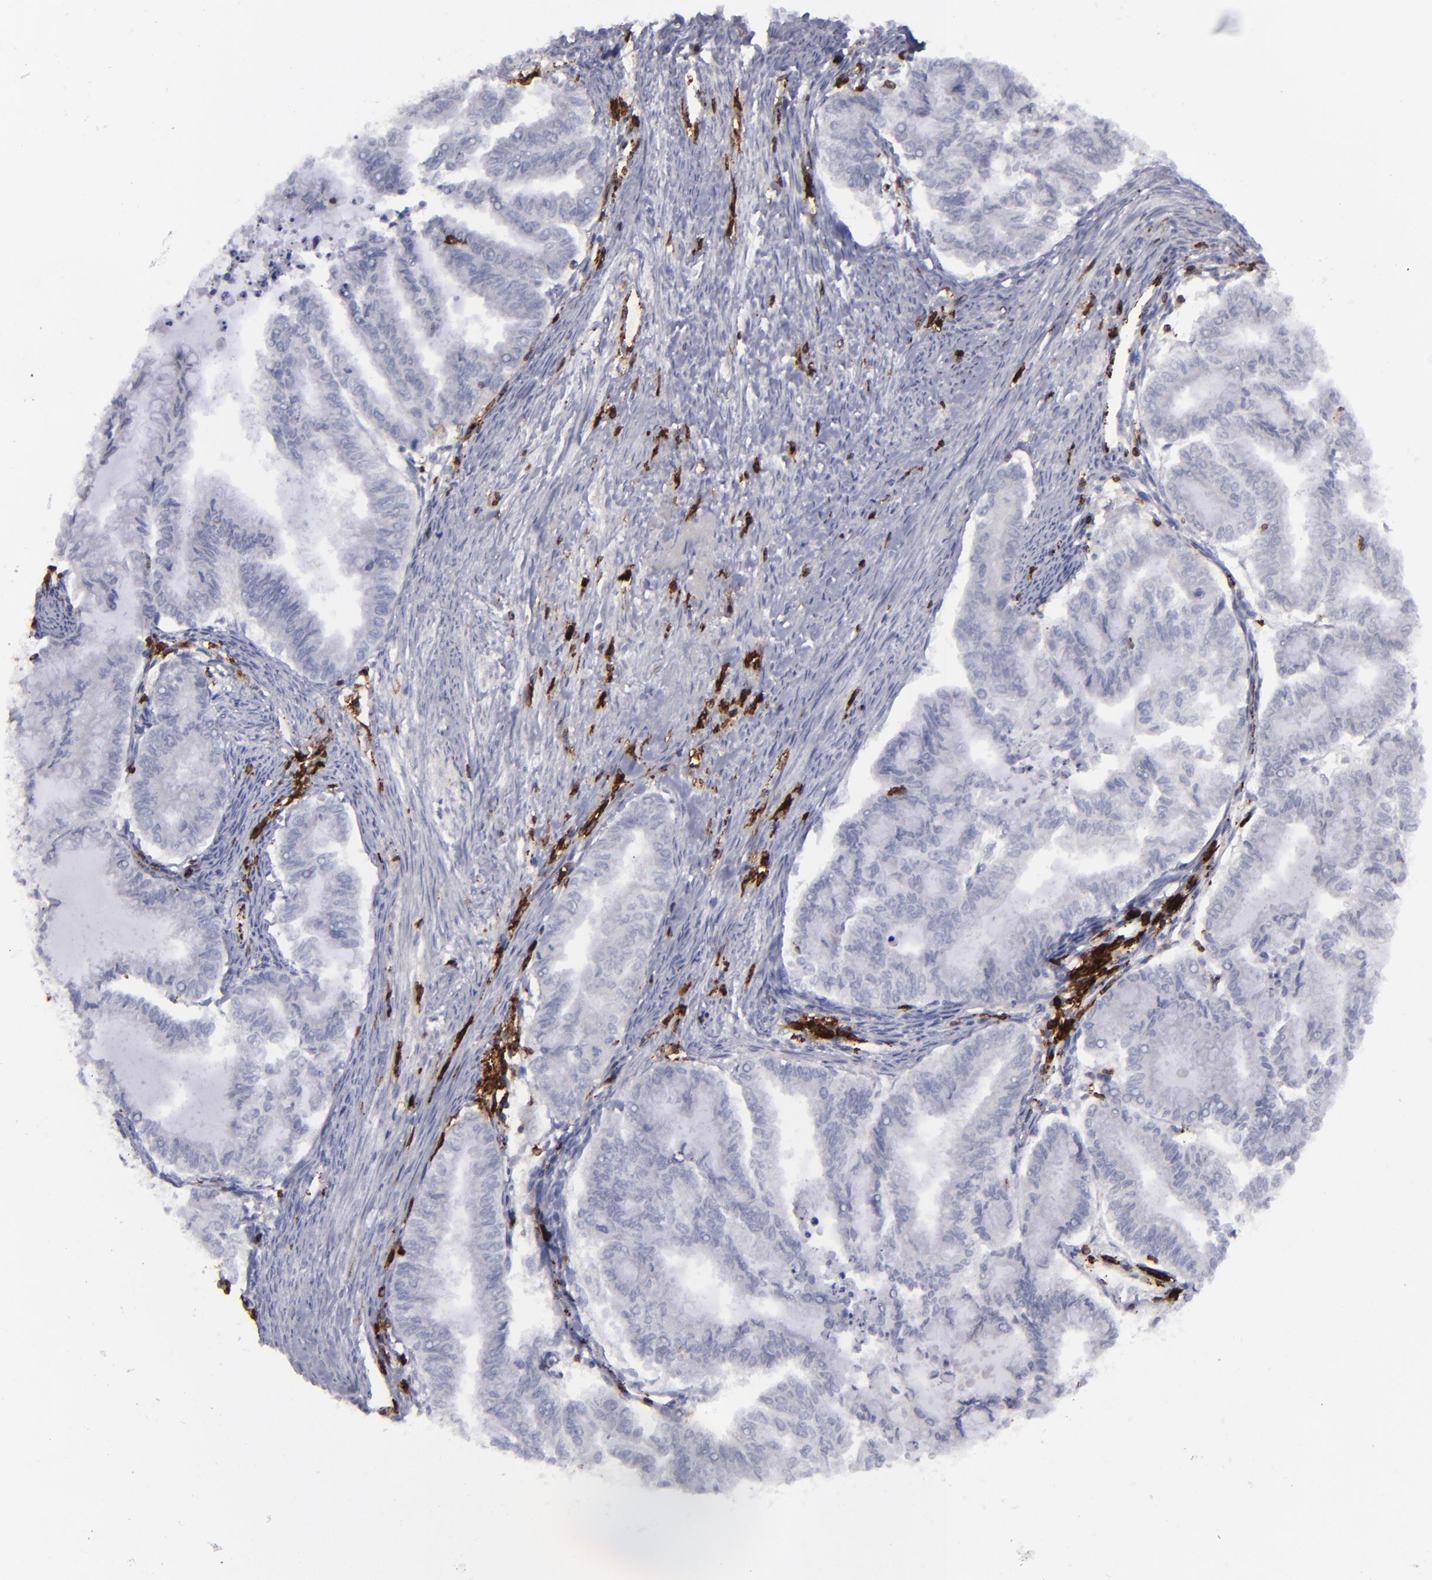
{"staining": {"intensity": "negative", "quantity": "none", "location": "none"}, "tissue": "endometrial cancer", "cell_type": "Tumor cells", "image_type": "cancer", "snomed": [{"axis": "morphology", "description": "Adenocarcinoma, NOS"}, {"axis": "topography", "description": "Endometrium"}], "caption": "This is an immunohistochemistry micrograph of human adenocarcinoma (endometrial). There is no positivity in tumor cells.", "gene": "CD27", "patient": {"sex": "female", "age": 79}}